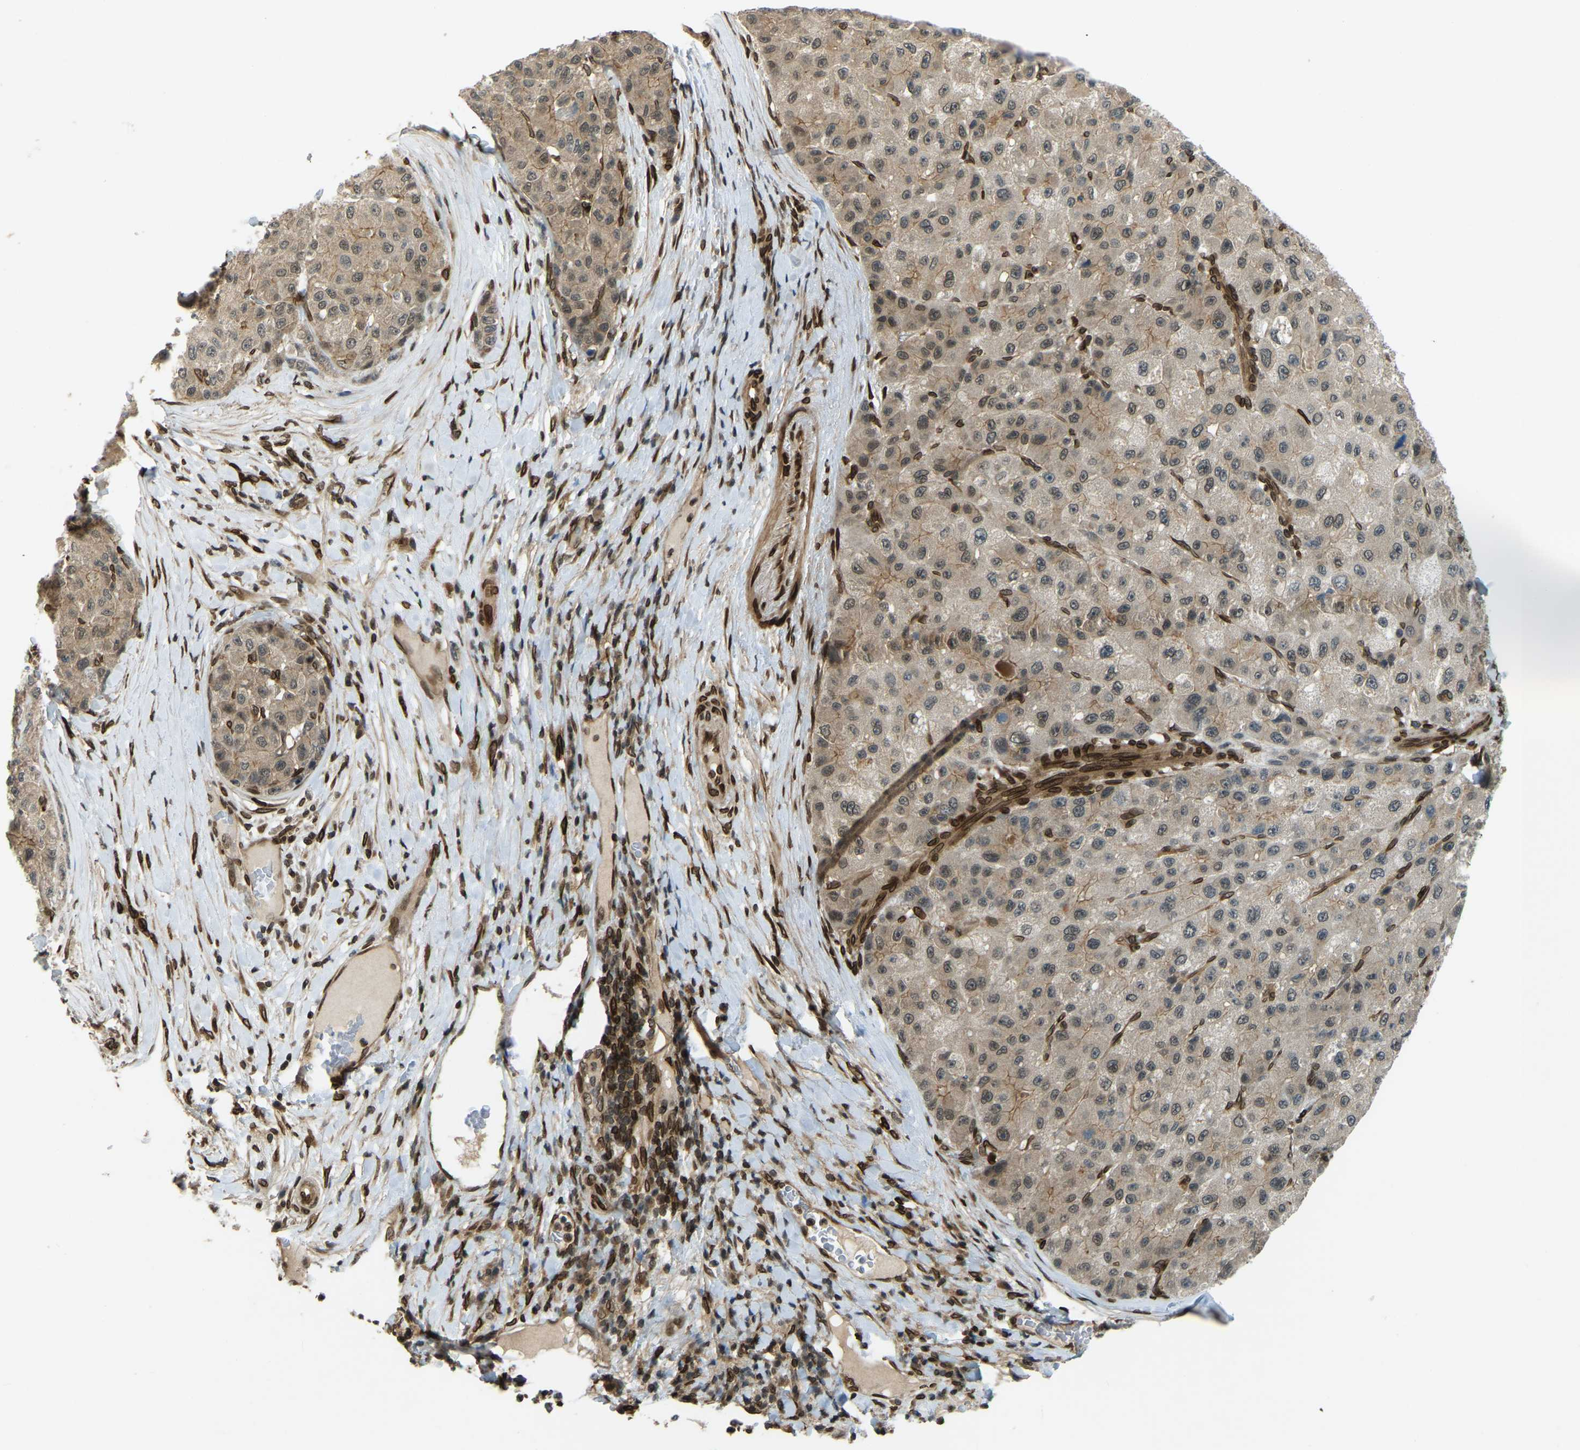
{"staining": {"intensity": "moderate", "quantity": ">75%", "location": "cytoplasmic/membranous,nuclear"}, "tissue": "liver cancer", "cell_type": "Tumor cells", "image_type": "cancer", "snomed": [{"axis": "morphology", "description": "Carcinoma, Hepatocellular, NOS"}, {"axis": "topography", "description": "Liver"}], "caption": "Immunohistochemical staining of liver cancer (hepatocellular carcinoma) reveals moderate cytoplasmic/membranous and nuclear protein expression in about >75% of tumor cells.", "gene": "SYNE1", "patient": {"sex": "male", "age": 80}}